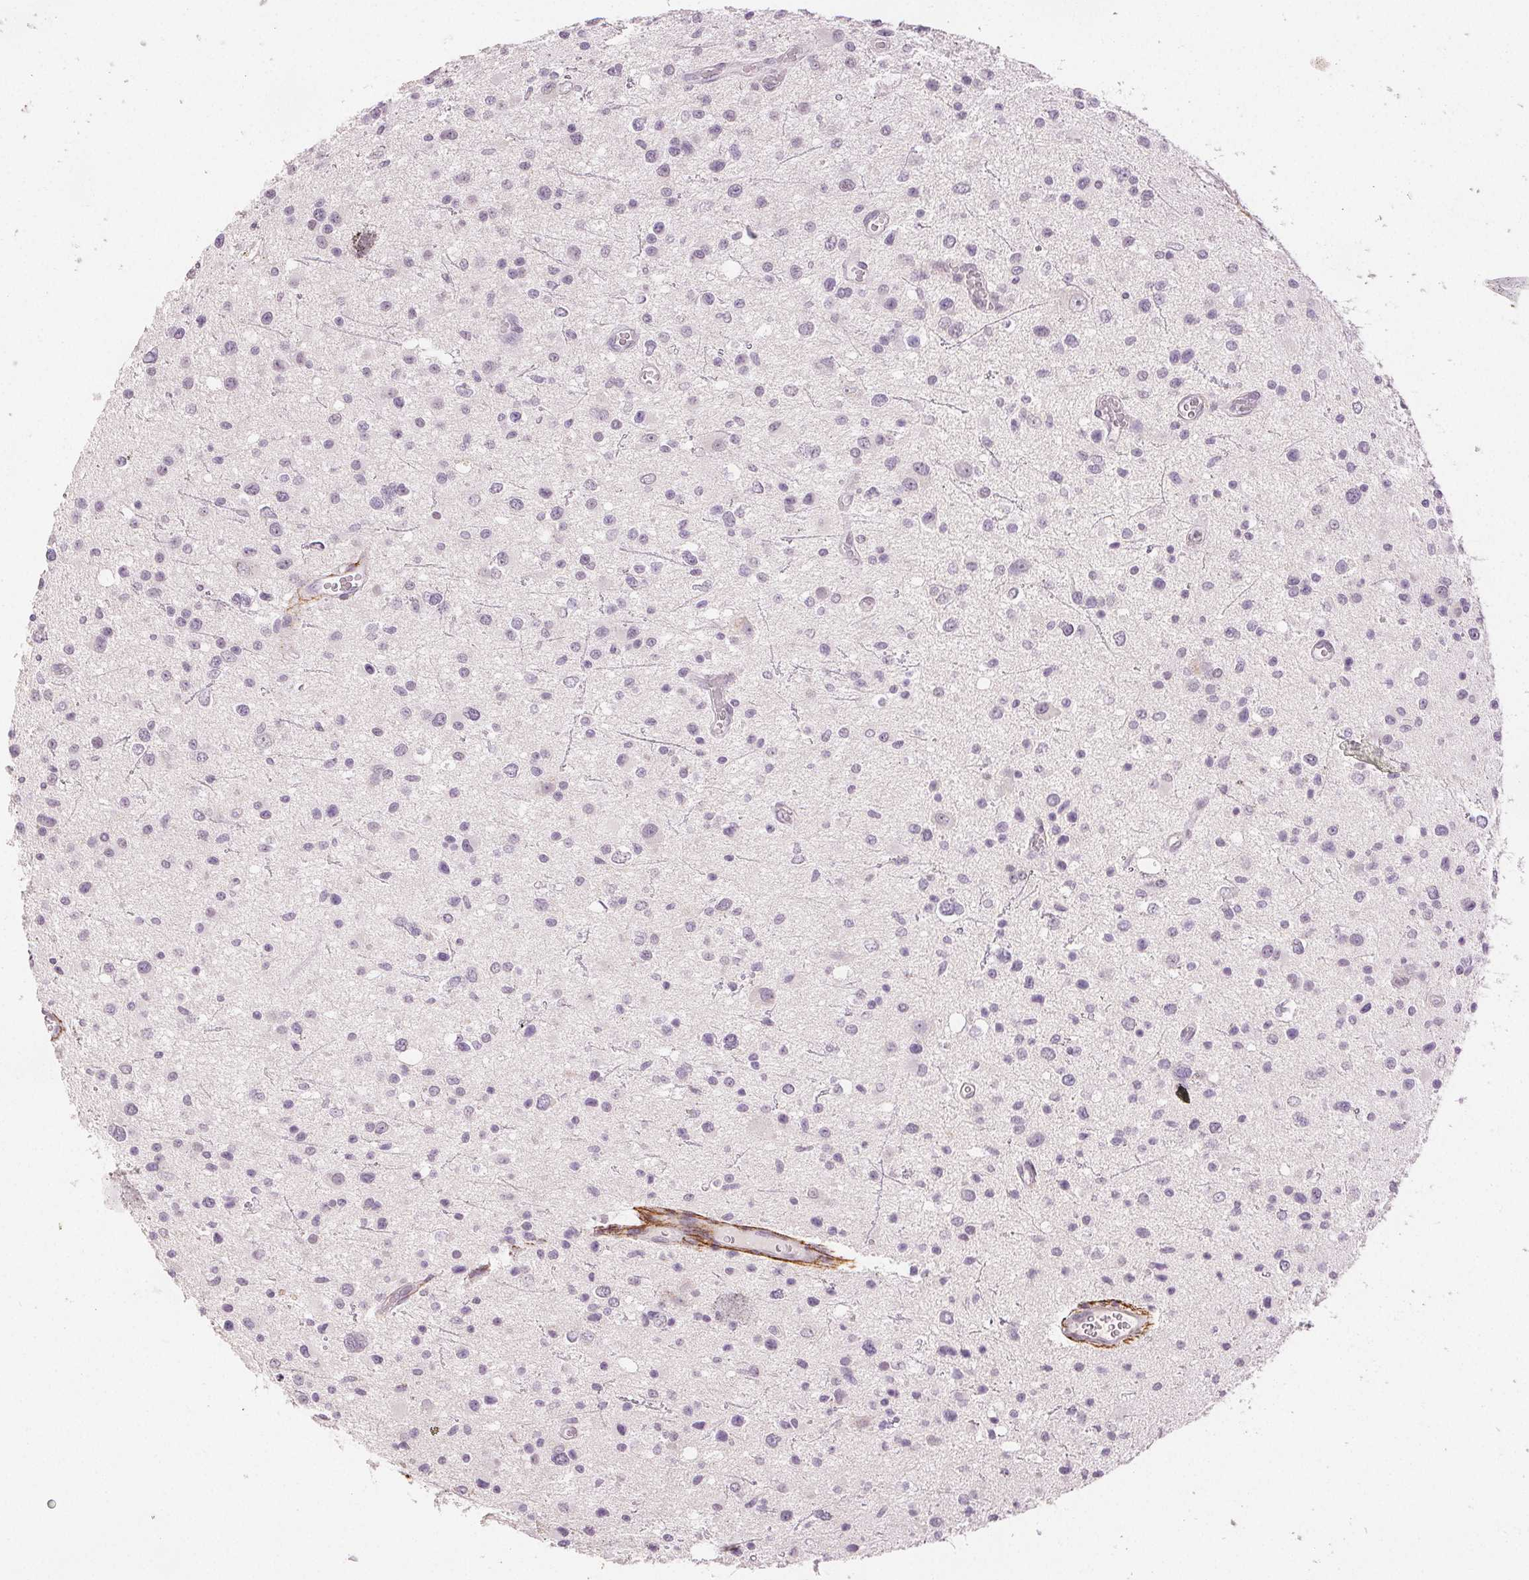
{"staining": {"intensity": "negative", "quantity": "none", "location": "none"}, "tissue": "glioma", "cell_type": "Tumor cells", "image_type": "cancer", "snomed": [{"axis": "morphology", "description": "Glioma, malignant, Low grade"}, {"axis": "topography", "description": "Brain"}], "caption": "Human malignant glioma (low-grade) stained for a protein using IHC shows no positivity in tumor cells.", "gene": "FBN1", "patient": {"sex": "male", "age": 43}}